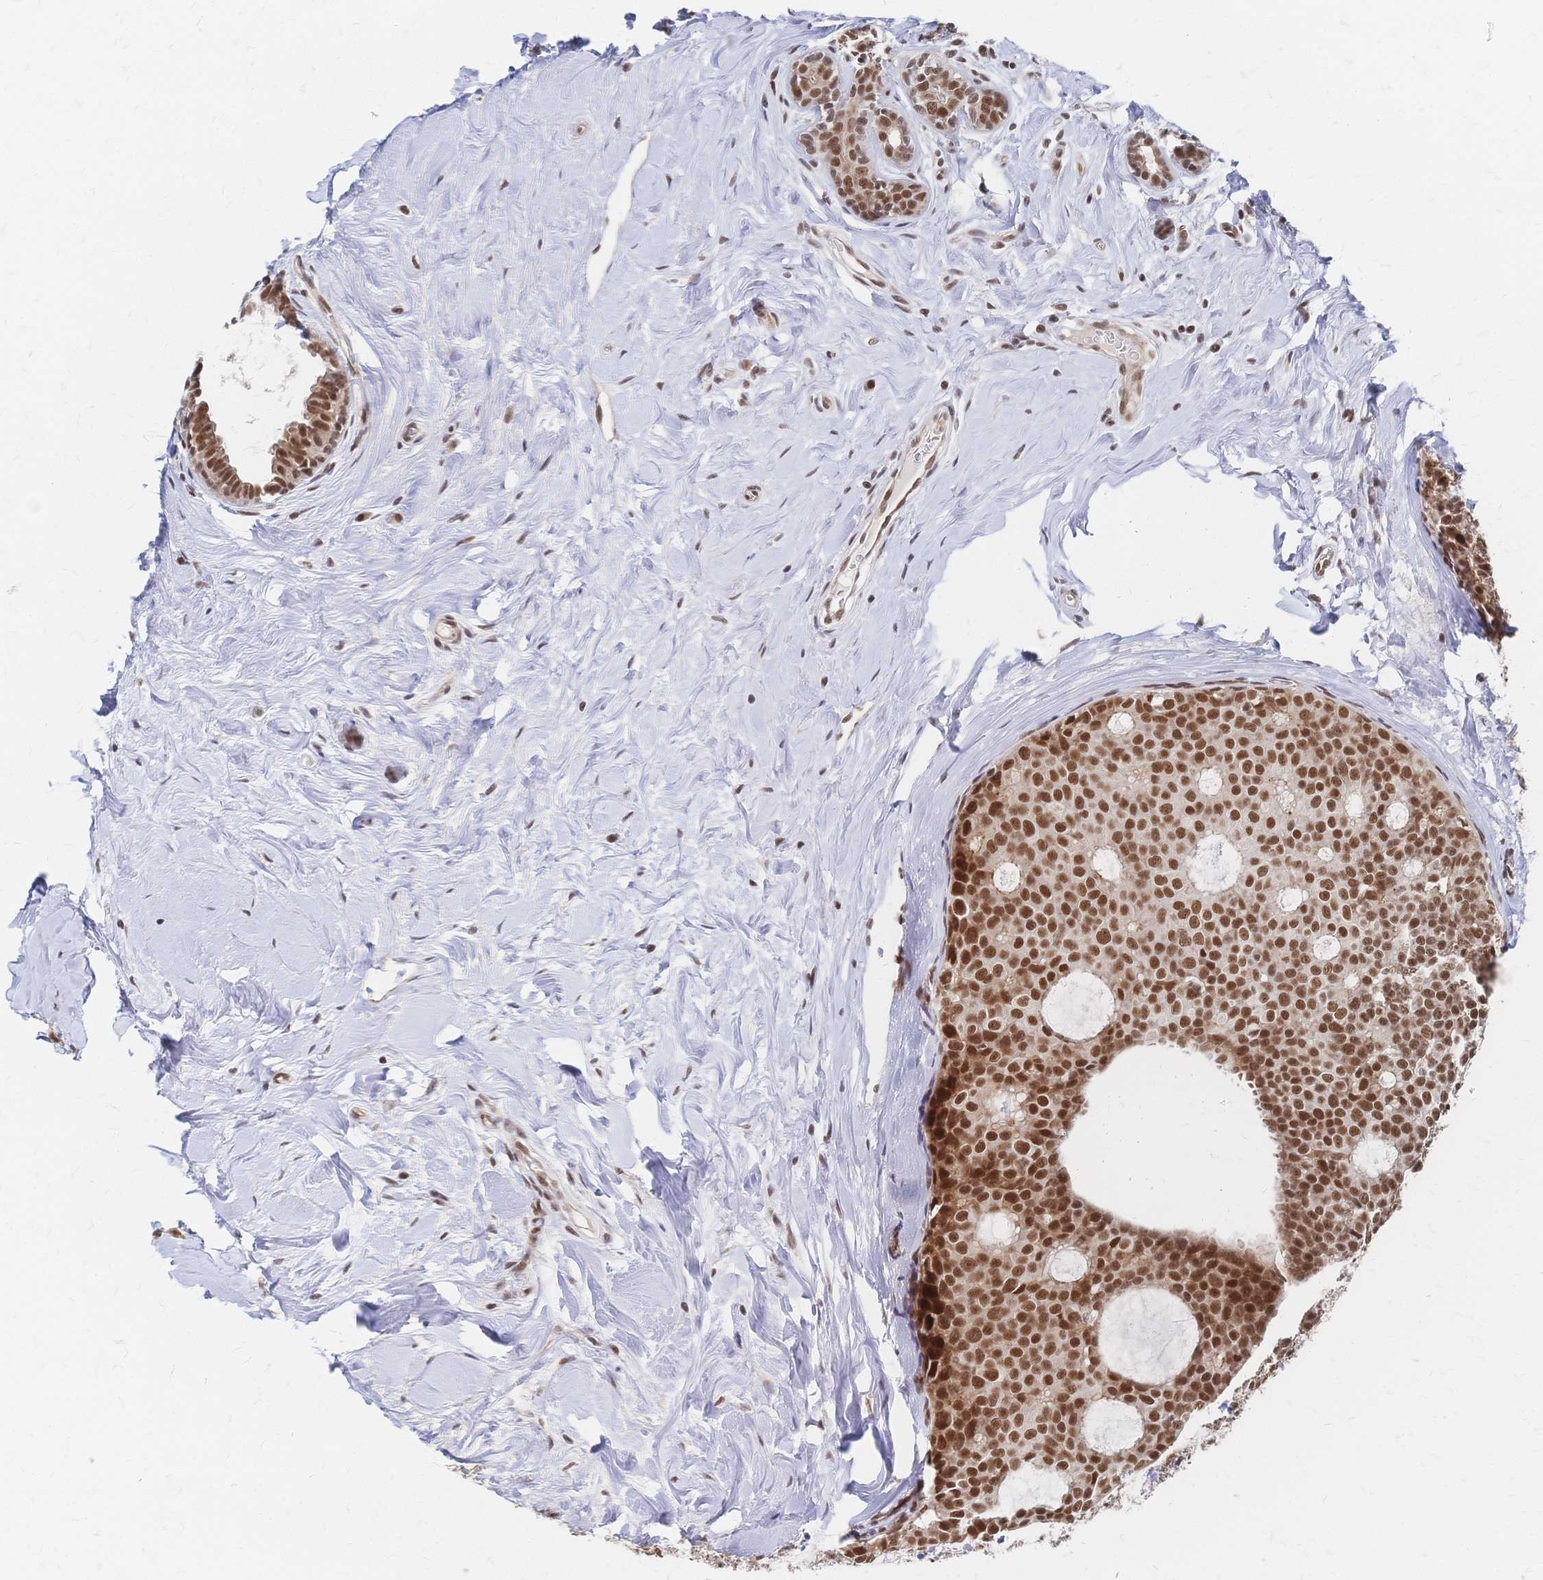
{"staining": {"intensity": "moderate", "quantity": ">75%", "location": "nuclear"}, "tissue": "breast cancer", "cell_type": "Tumor cells", "image_type": "cancer", "snomed": [{"axis": "morphology", "description": "Duct carcinoma"}, {"axis": "topography", "description": "Breast"}], "caption": "The micrograph reveals immunohistochemical staining of breast invasive ductal carcinoma. There is moderate nuclear positivity is present in approximately >75% of tumor cells.", "gene": "NELFA", "patient": {"sex": "female", "age": 45}}